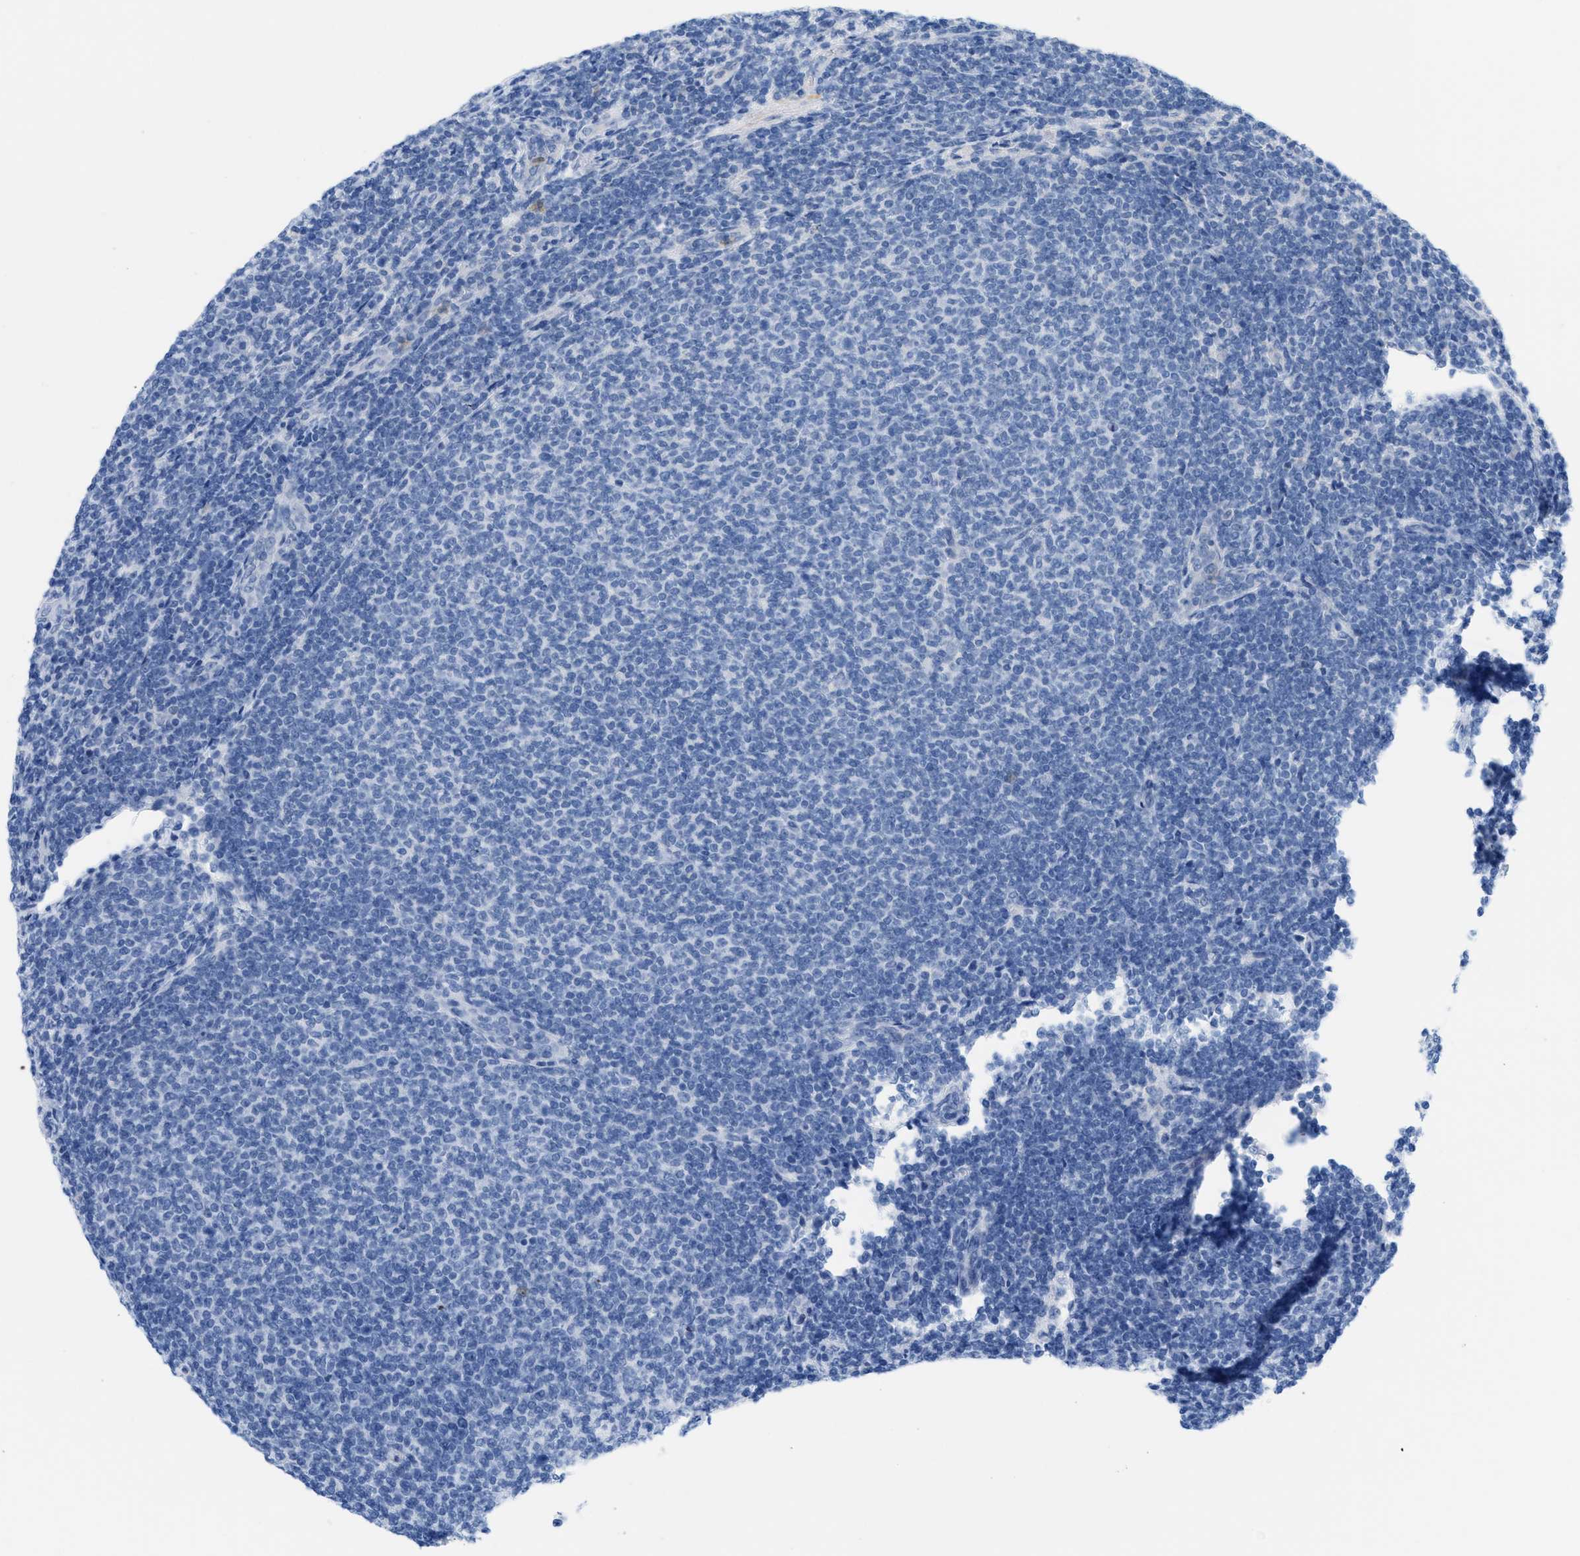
{"staining": {"intensity": "negative", "quantity": "none", "location": "none"}, "tissue": "lymphoma", "cell_type": "Tumor cells", "image_type": "cancer", "snomed": [{"axis": "morphology", "description": "Malignant lymphoma, non-Hodgkin's type, Low grade"}, {"axis": "topography", "description": "Lymph node"}], "caption": "Immunohistochemical staining of lymphoma displays no significant positivity in tumor cells. (IHC, brightfield microscopy, high magnification).", "gene": "PLPPR5", "patient": {"sex": "male", "age": 66}}